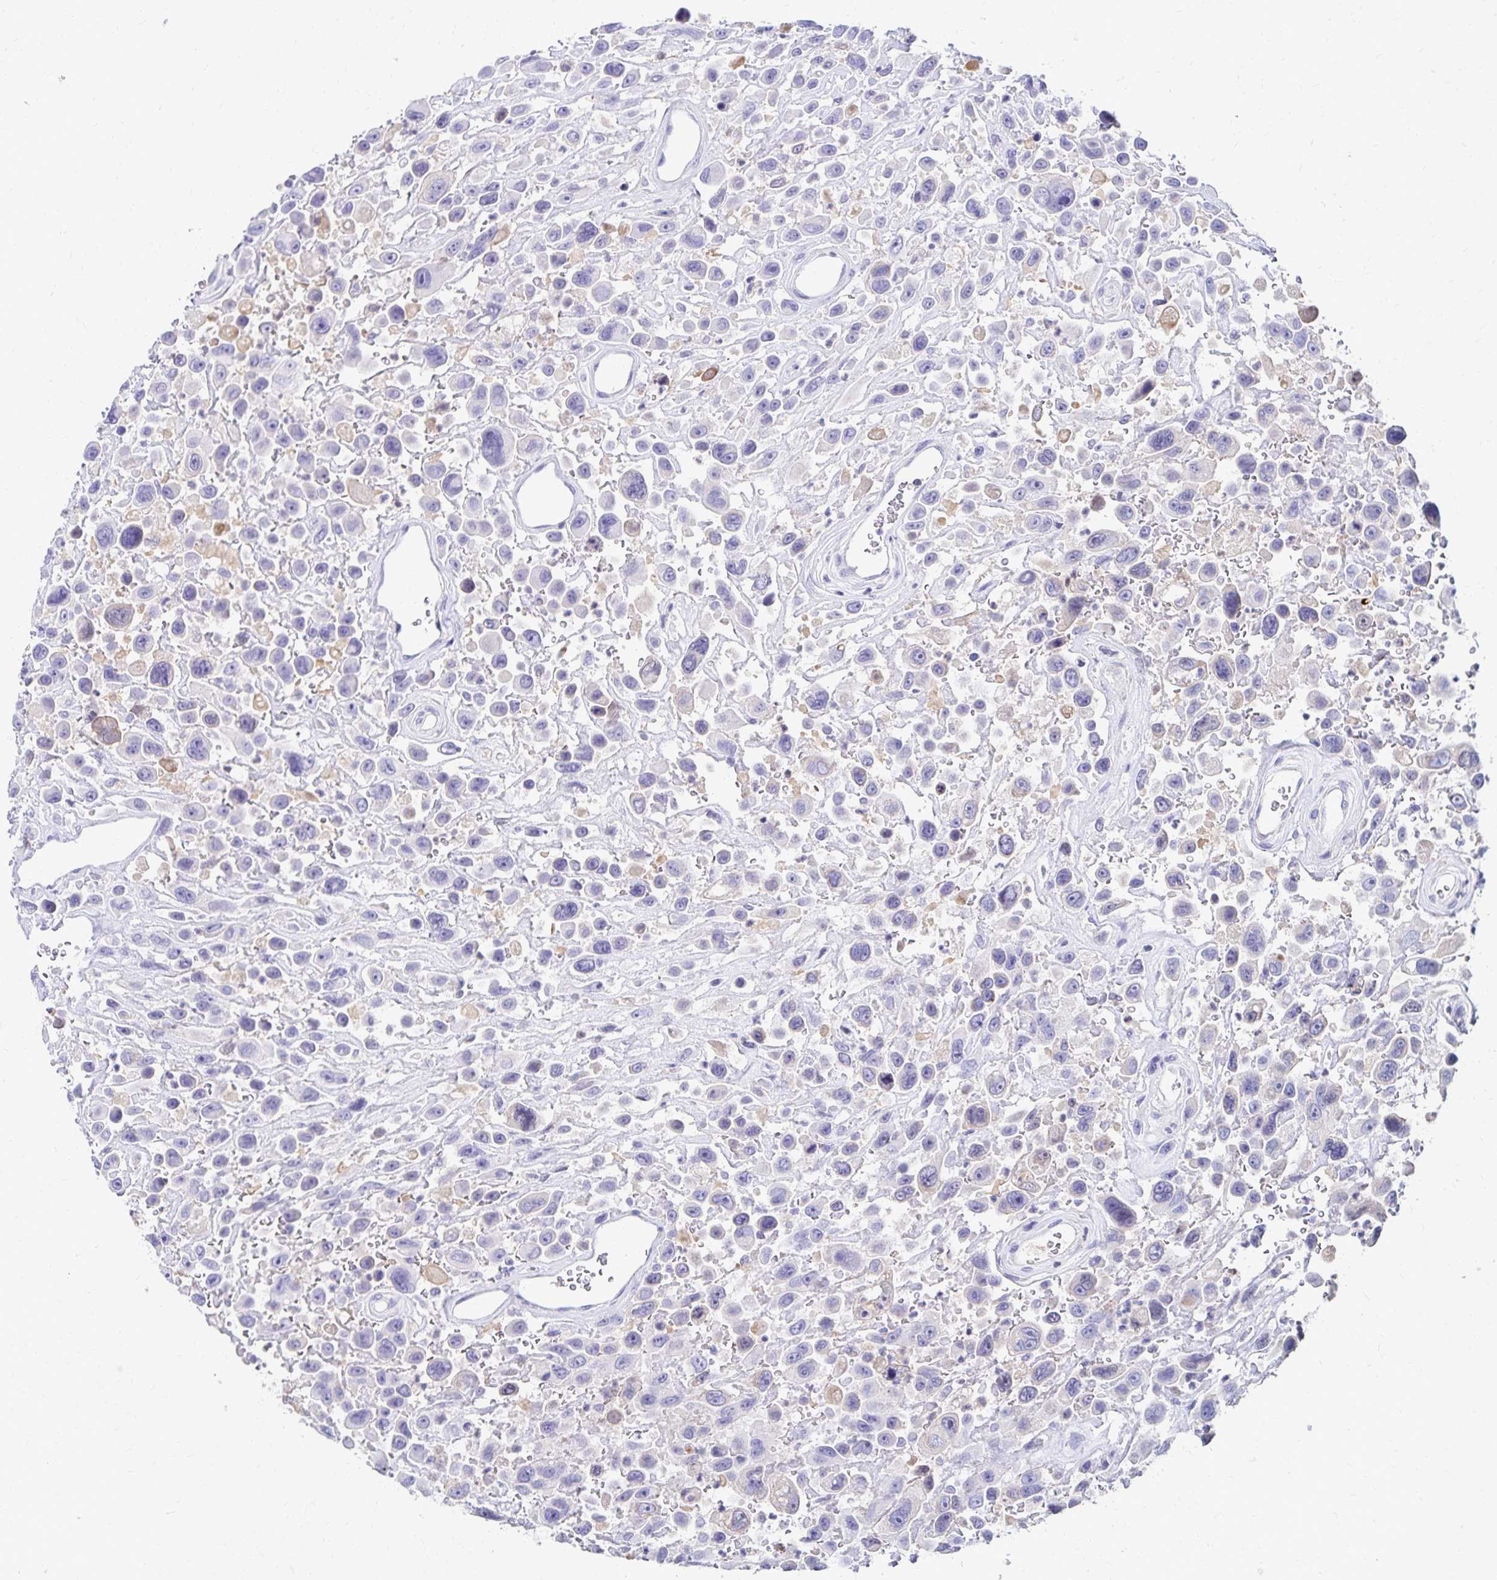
{"staining": {"intensity": "negative", "quantity": "none", "location": "none"}, "tissue": "urothelial cancer", "cell_type": "Tumor cells", "image_type": "cancer", "snomed": [{"axis": "morphology", "description": "Urothelial carcinoma, High grade"}, {"axis": "topography", "description": "Urinary bladder"}], "caption": "Urothelial carcinoma (high-grade) stained for a protein using IHC displays no expression tumor cells.", "gene": "PAX5", "patient": {"sex": "male", "age": 53}}